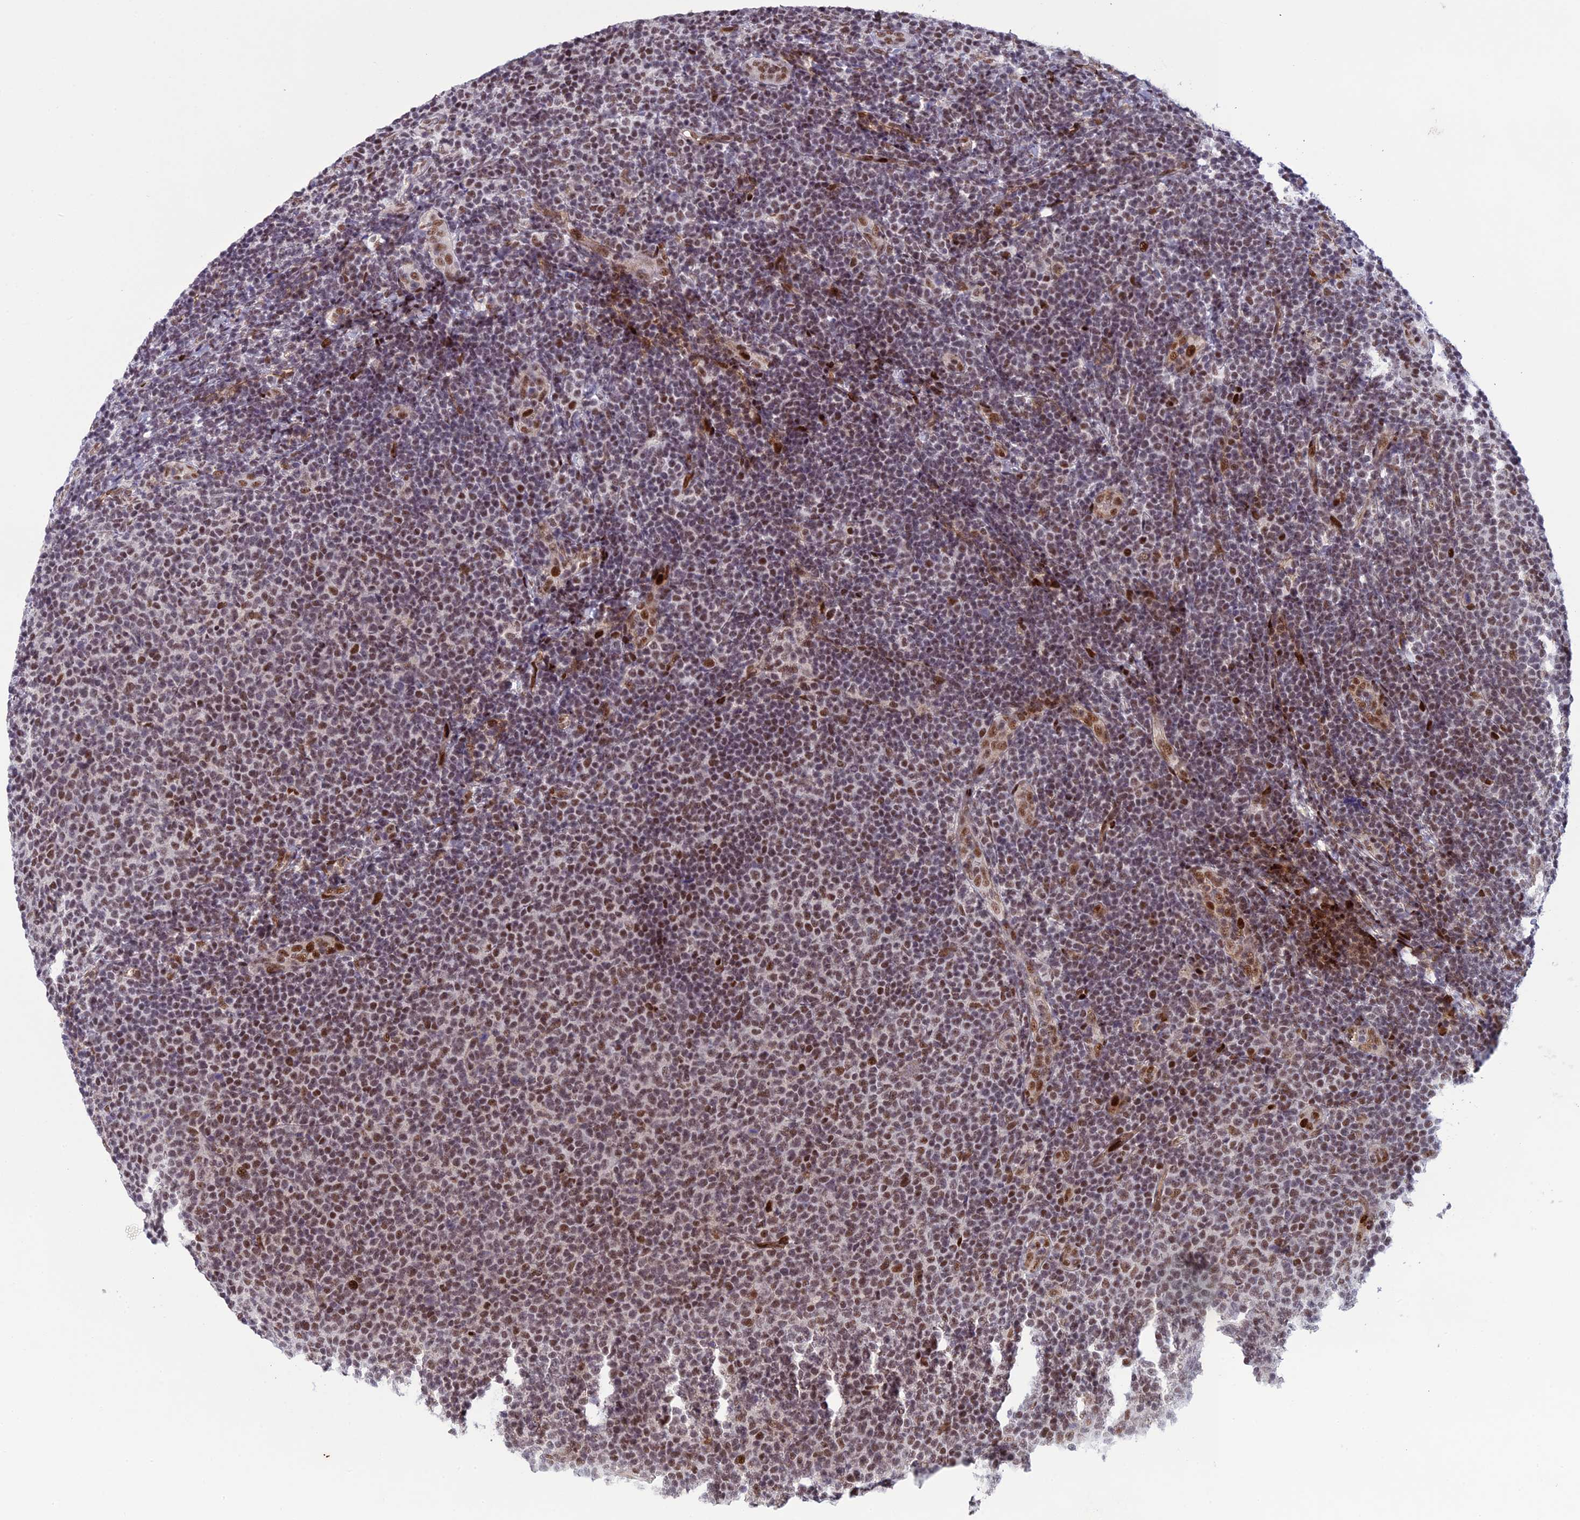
{"staining": {"intensity": "moderate", "quantity": ">75%", "location": "nuclear"}, "tissue": "lymphoma", "cell_type": "Tumor cells", "image_type": "cancer", "snomed": [{"axis": "morphology", "description": "Malignant lymphoma, non-Hodgkin's type, Low grade"}, {"axis": "topography", "description": "Lymph node"}], "caption": "Immunohistochemistry (IHC) of lymphoma shows medium levels of moderate nuclear expression in approximately >75% of tumor cells.", "gene": "RANBP3", "patient": {"sex": "male", "age": 66}}